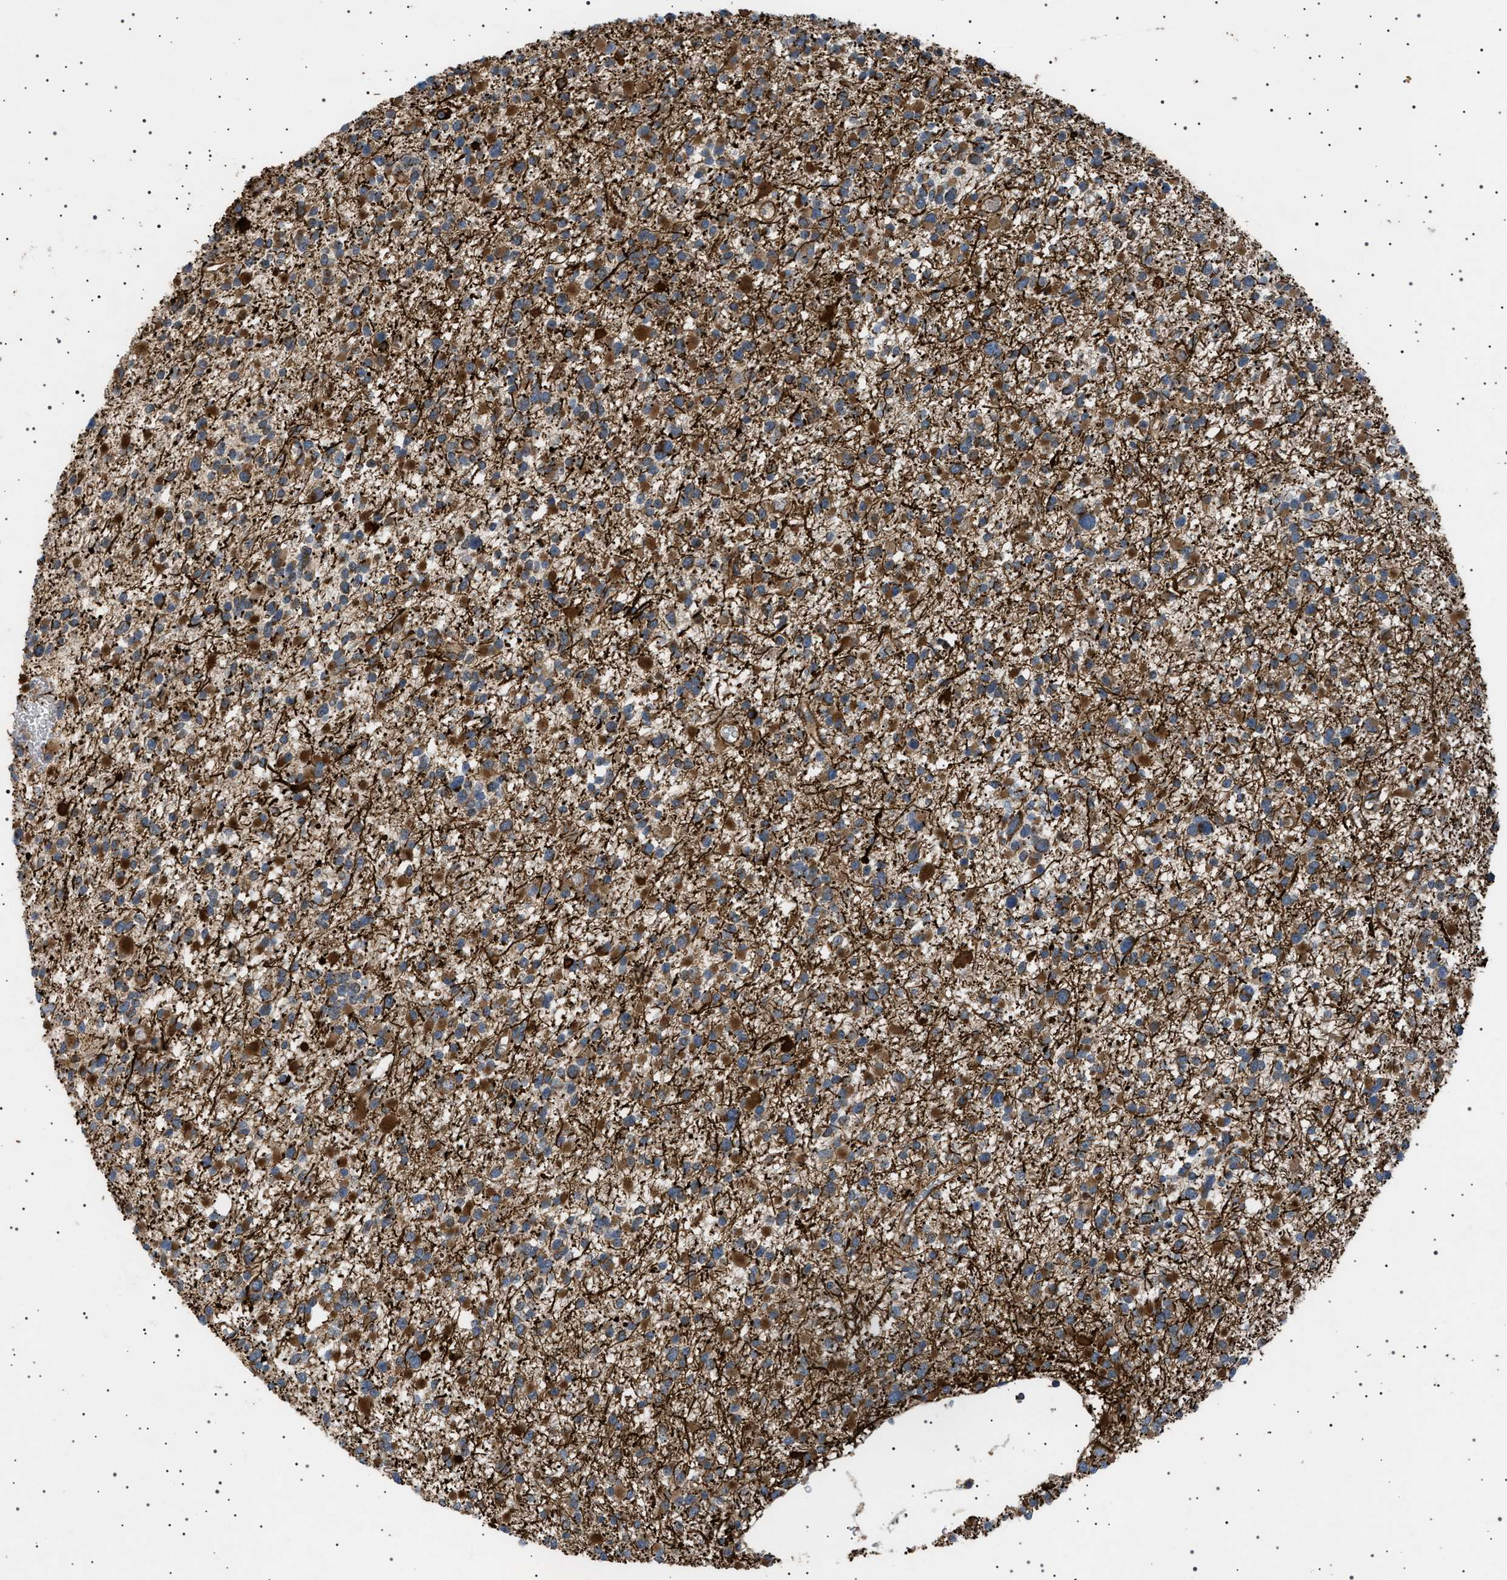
{"staining": {"intensity": "moderate", "quantity": ">75%", "location": "cytoplasmic/membranous"}, "tissue": "glioma", "cell_type": "Tumor cells", "image_type": "cancer", "snomed": [{"axis": "morphology", "description": "Glioma, malignant, Low grade"}, {"axis": "topography", "description": "Brain"}], "caption": "This histopathology image demonstrates IHC staining of malignant glioma (low-grade), with medium moderate cytoplasmic/membranous positivity in approximately >75% of tumor cells.", "gene": "CCDC186", "patient": {"sex": "female", "age": 22}}